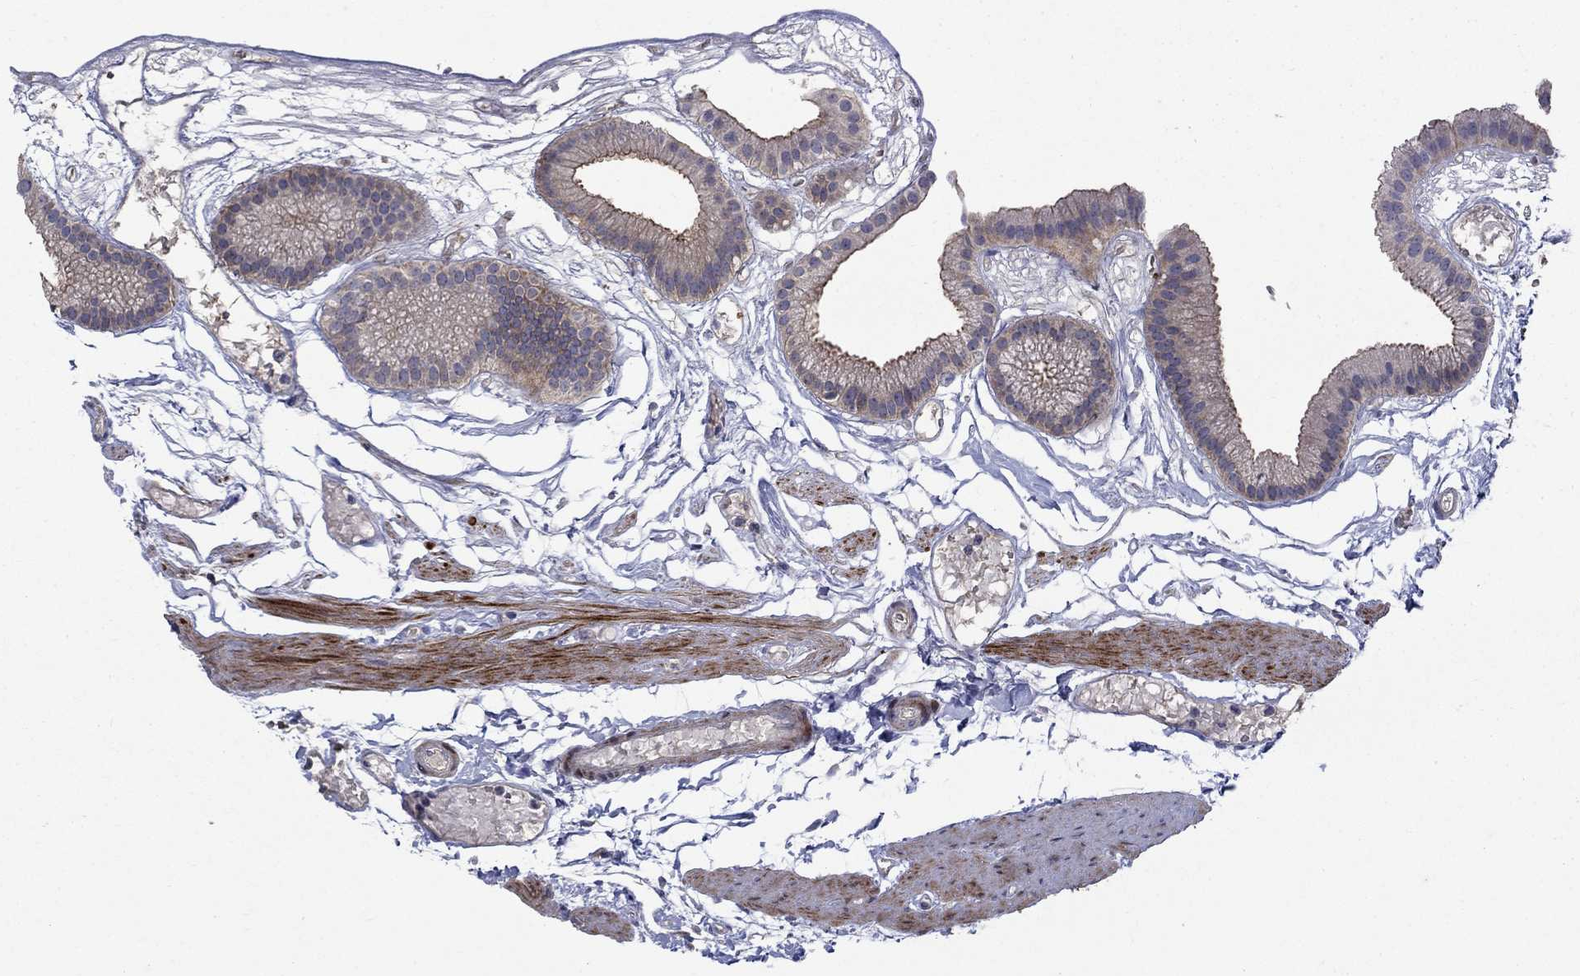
{"staining": {"intensity": "strong", "quantity": "25%-75%", "location": "cytoplasmic/membranous"}, "tissue": "gallbladder", "cell_type": "Glandular cells", "image_type": "normal", "snomed": [{"axis": "morphology", "description": "Normal tissue, NOS"}, {"axis": "topography", "description": "Gallbladder"}], "caption": "Gallbladder stained with DAB IHC shows high levels of strong cytoplasmic/membranous staining in about 25%-75% of glandular cells.", "gene": "SLC7A1", "patient": {"sex": "female", "age": 45}}